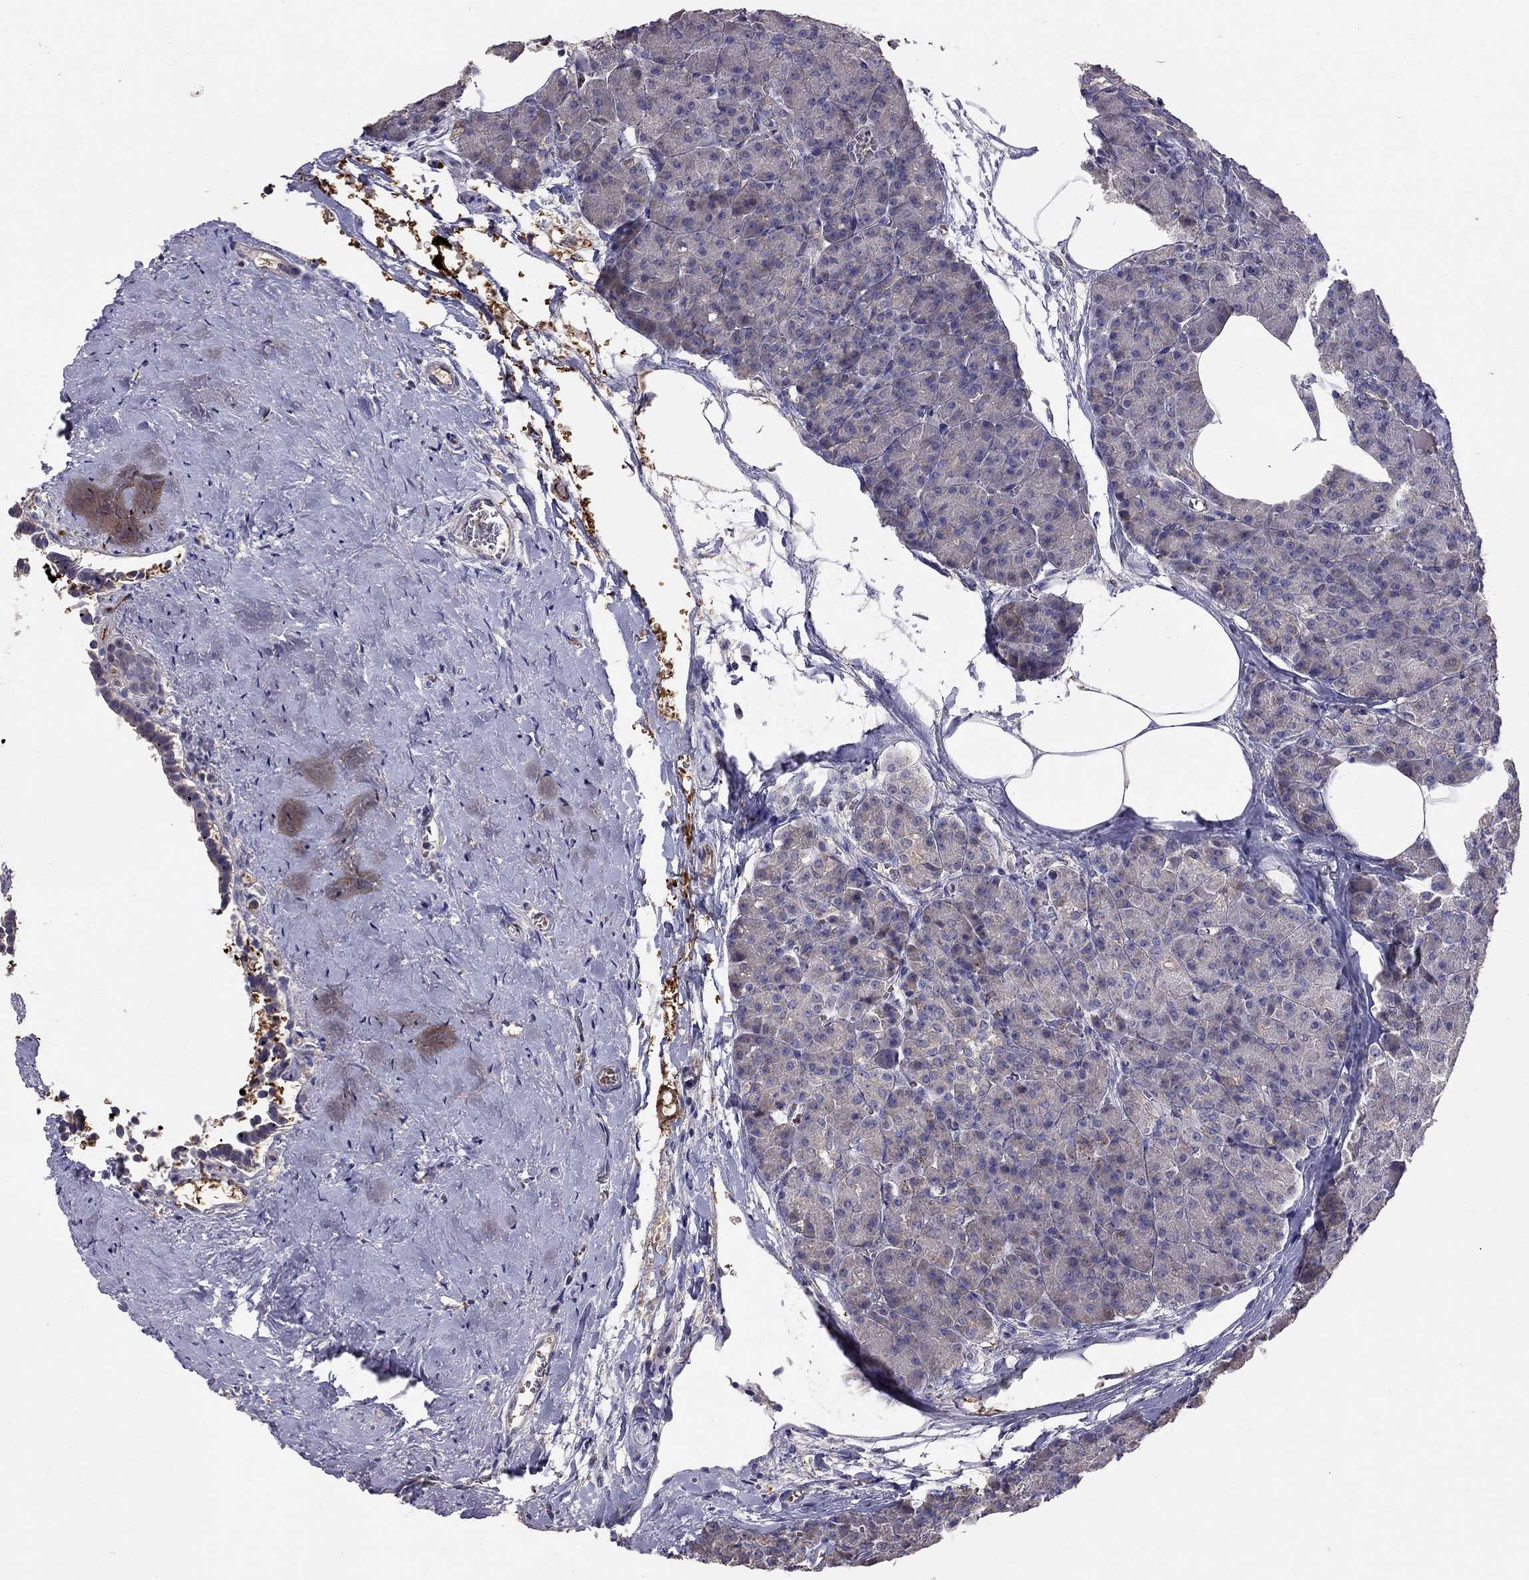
{"staining": {"intensity": "negative", "quantity": "none", "location": "none"}, "tissue": "pancreas", "cell_type": "Exocrine glandular cells", "image_type": "normal", "snomed": [{"axis": "morphology", "description": "Normal tissue, NOS"}, {"axis": "topography", "description": "Pancreas"}], "caption": "Immunohistochemistry (IHC) of benign pancreas displays no expression in exocrine glandular cells. (DAB immunohistochemistry with hematoxylin counter stain).", "gene": "PIK3CG", "patient": {"sex": "female", "age": 45}}